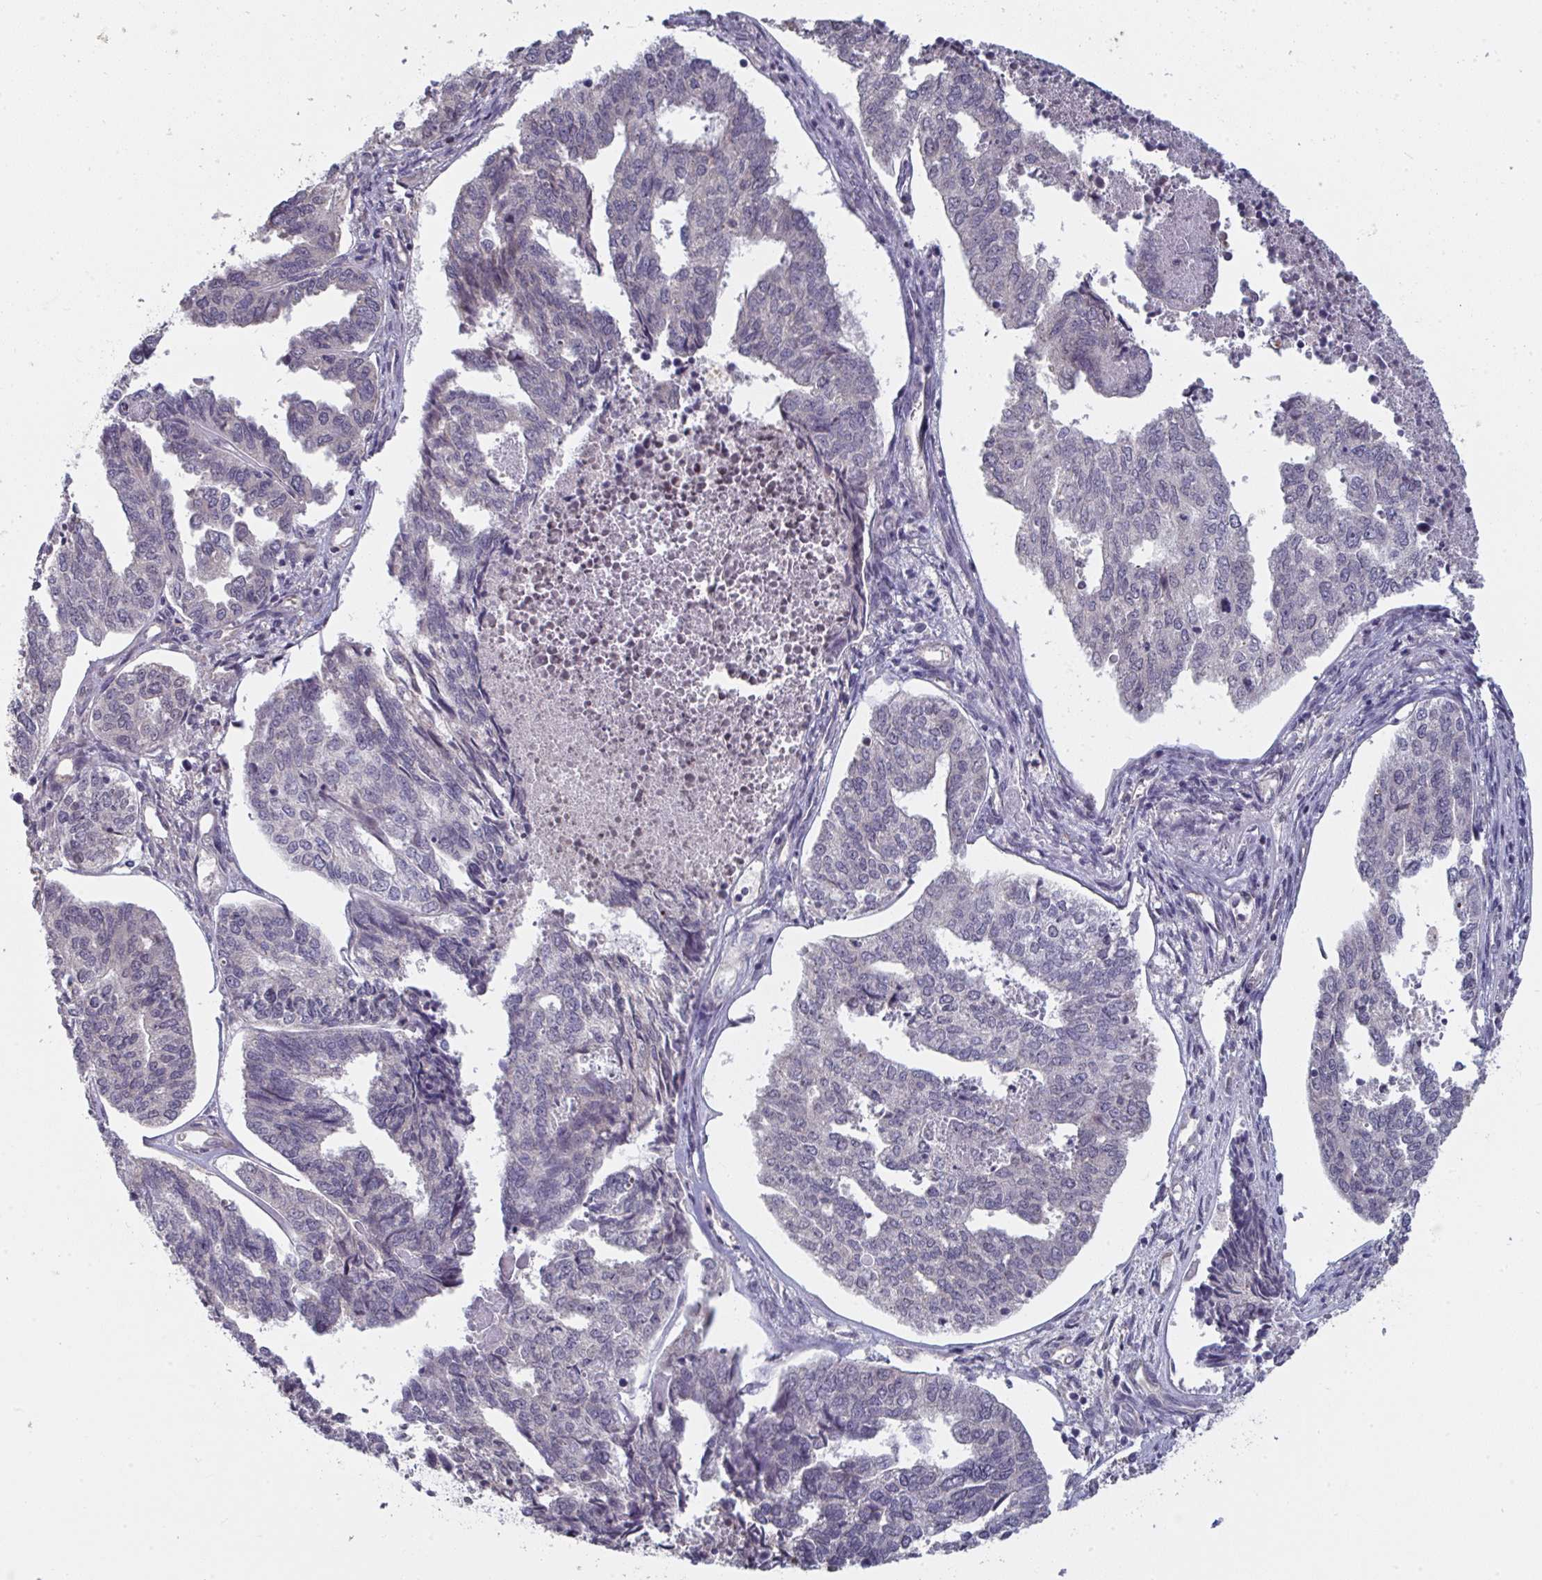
{"staining": {"intensity": "negative", "quantity": "none", "location": "none"}, "tissue": "endometrial cancer", "cell_type": "Tumor cells", "image_type": "cancer", "snomed": [{"axis": "morphology", "description": "Adenocarcinoma, NOS"}, {"axis": "topography", "description": "Endometrium"}], "caption": "The histopathology image displays no staining of tumor cells in endometrial cancer (adenocarcinoma).", "gene": "LIX1", "patient": {"sex": "female", "age": 73}}